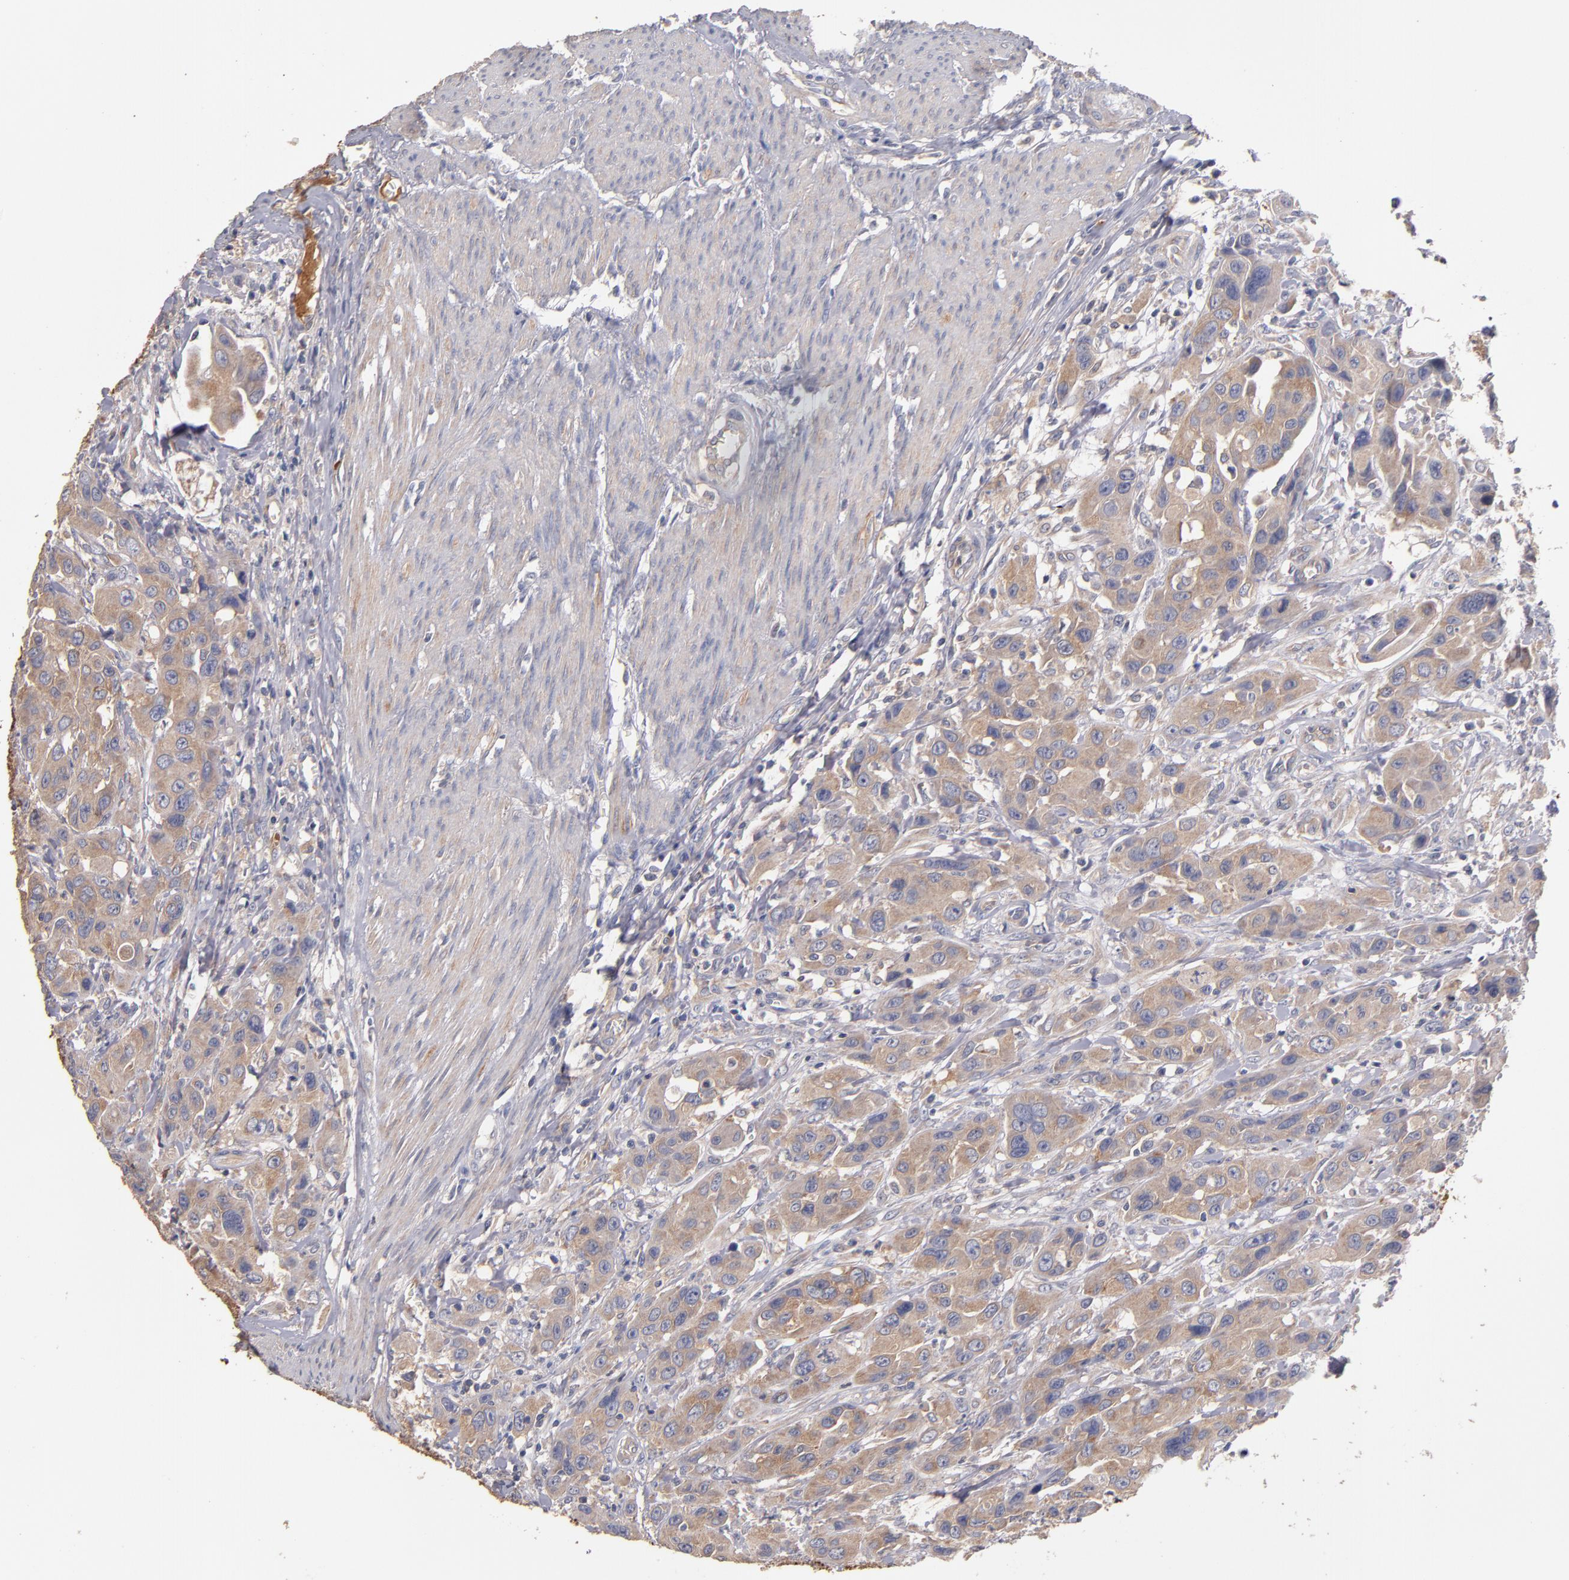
{"staining": {"intensity": "weak", "quantity": ">75%", "location": "cytoplasmic/membranous"}, "tissue": "urothelial cancer", "cell_type": "Tumor cells", "image_type": "cancer", "snomed": [{"axis": "morphology", "description": "Urothelial carcinoma, High grade"}, {"axis": "topography", "description": "Urinary bladder"}], "caption": "Brown immunohistochemical staining in urothelial carcinoma (high-grade) exhibits weak cytoplasmic/membranous expression in about >75% of tumor cells. (DAB (3,3'-diaminobenzidine) IHC, brown staining for protein, blue staining for nuclei).", "gene": "DACT1", "patient": {"sex": "male", "age": 73}}